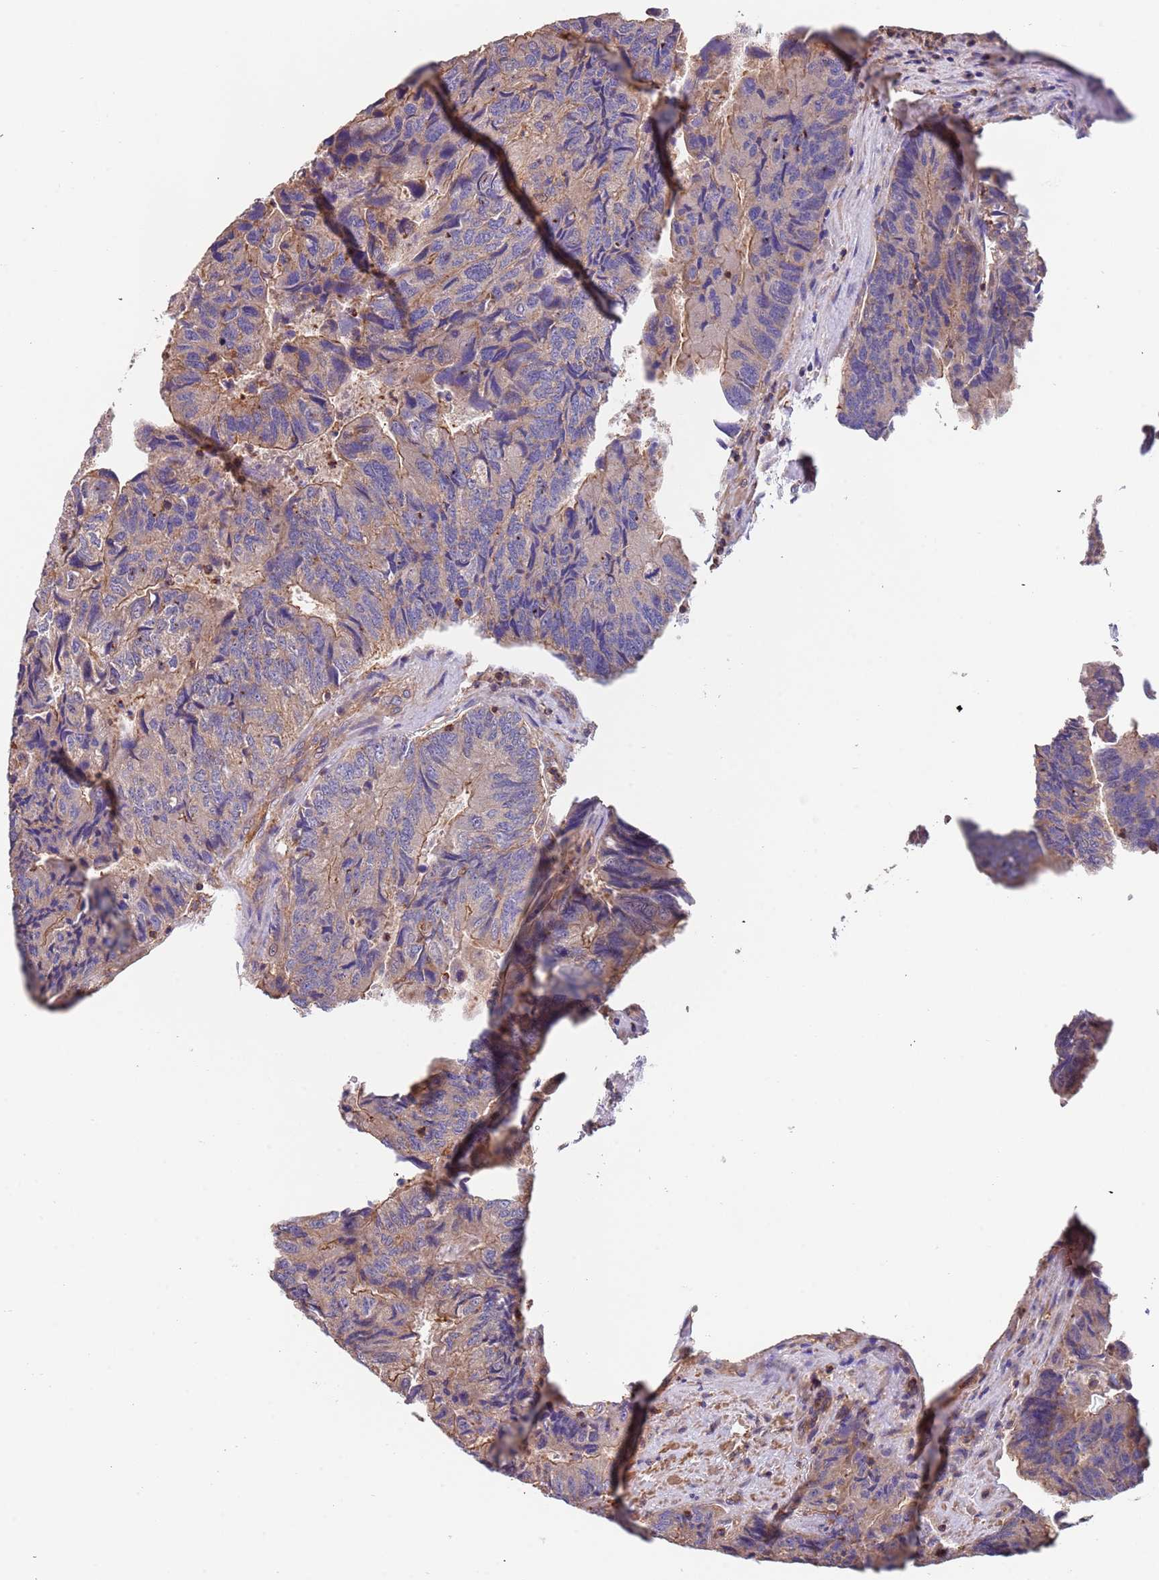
{"staining": {"intensity": "weak", "quantity": "25%-75%", "location": "cytoplasmic/membranous"}, "tissue": "colorectal cancer", "cell_type": "Tumor cells", "image_type": "cancer", "snomed": [{"axis": "morphology", "description": "Adenocarcinoma, NOS"}, {"axis": "topography", "description": "Colon"}], "caption": "Human colorectal adenocarcinoma stained with a protein marker shows weak staining in tumor cells.", "gene": "SYT4", "patient": {"sex": "female", "age": 67}}